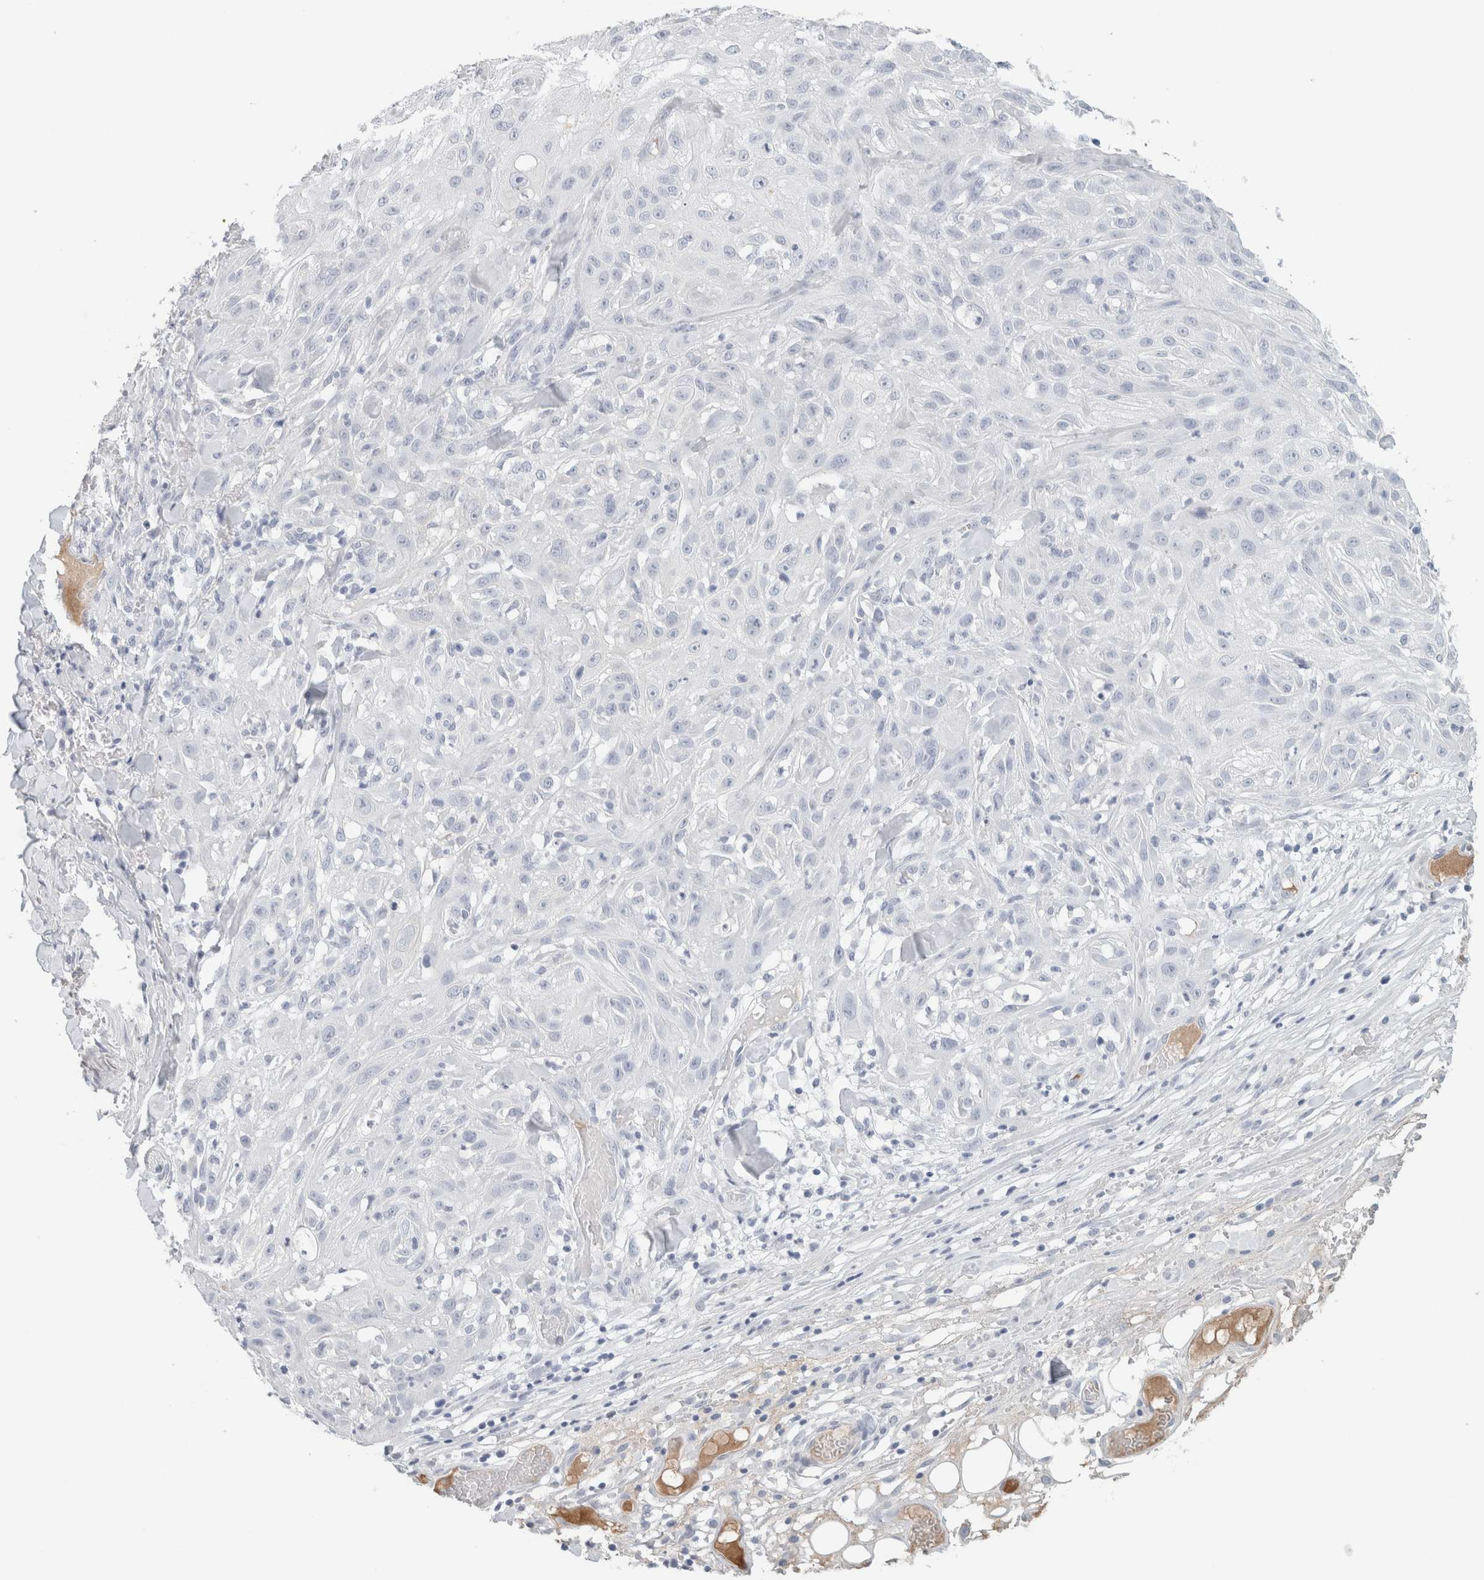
{"staining": {"intensity": "negative", "quantity": "none", "location": "none"}, "tissue": "skin cancer", "cell_type": "Tumor cells", "image_type": "cancer", "snomed": [{"axis": "morphology", "description": "Squamous cell carcinoma, NOS"}, {"axis": "topography", "description": "Skin"}], "caption": "This is an IHC micrograph of human squamous cell carcinoma (skin). There is no staining in tumor cells.", "gene": "IL6", "patient": {"sex": "male", "age": 75}}